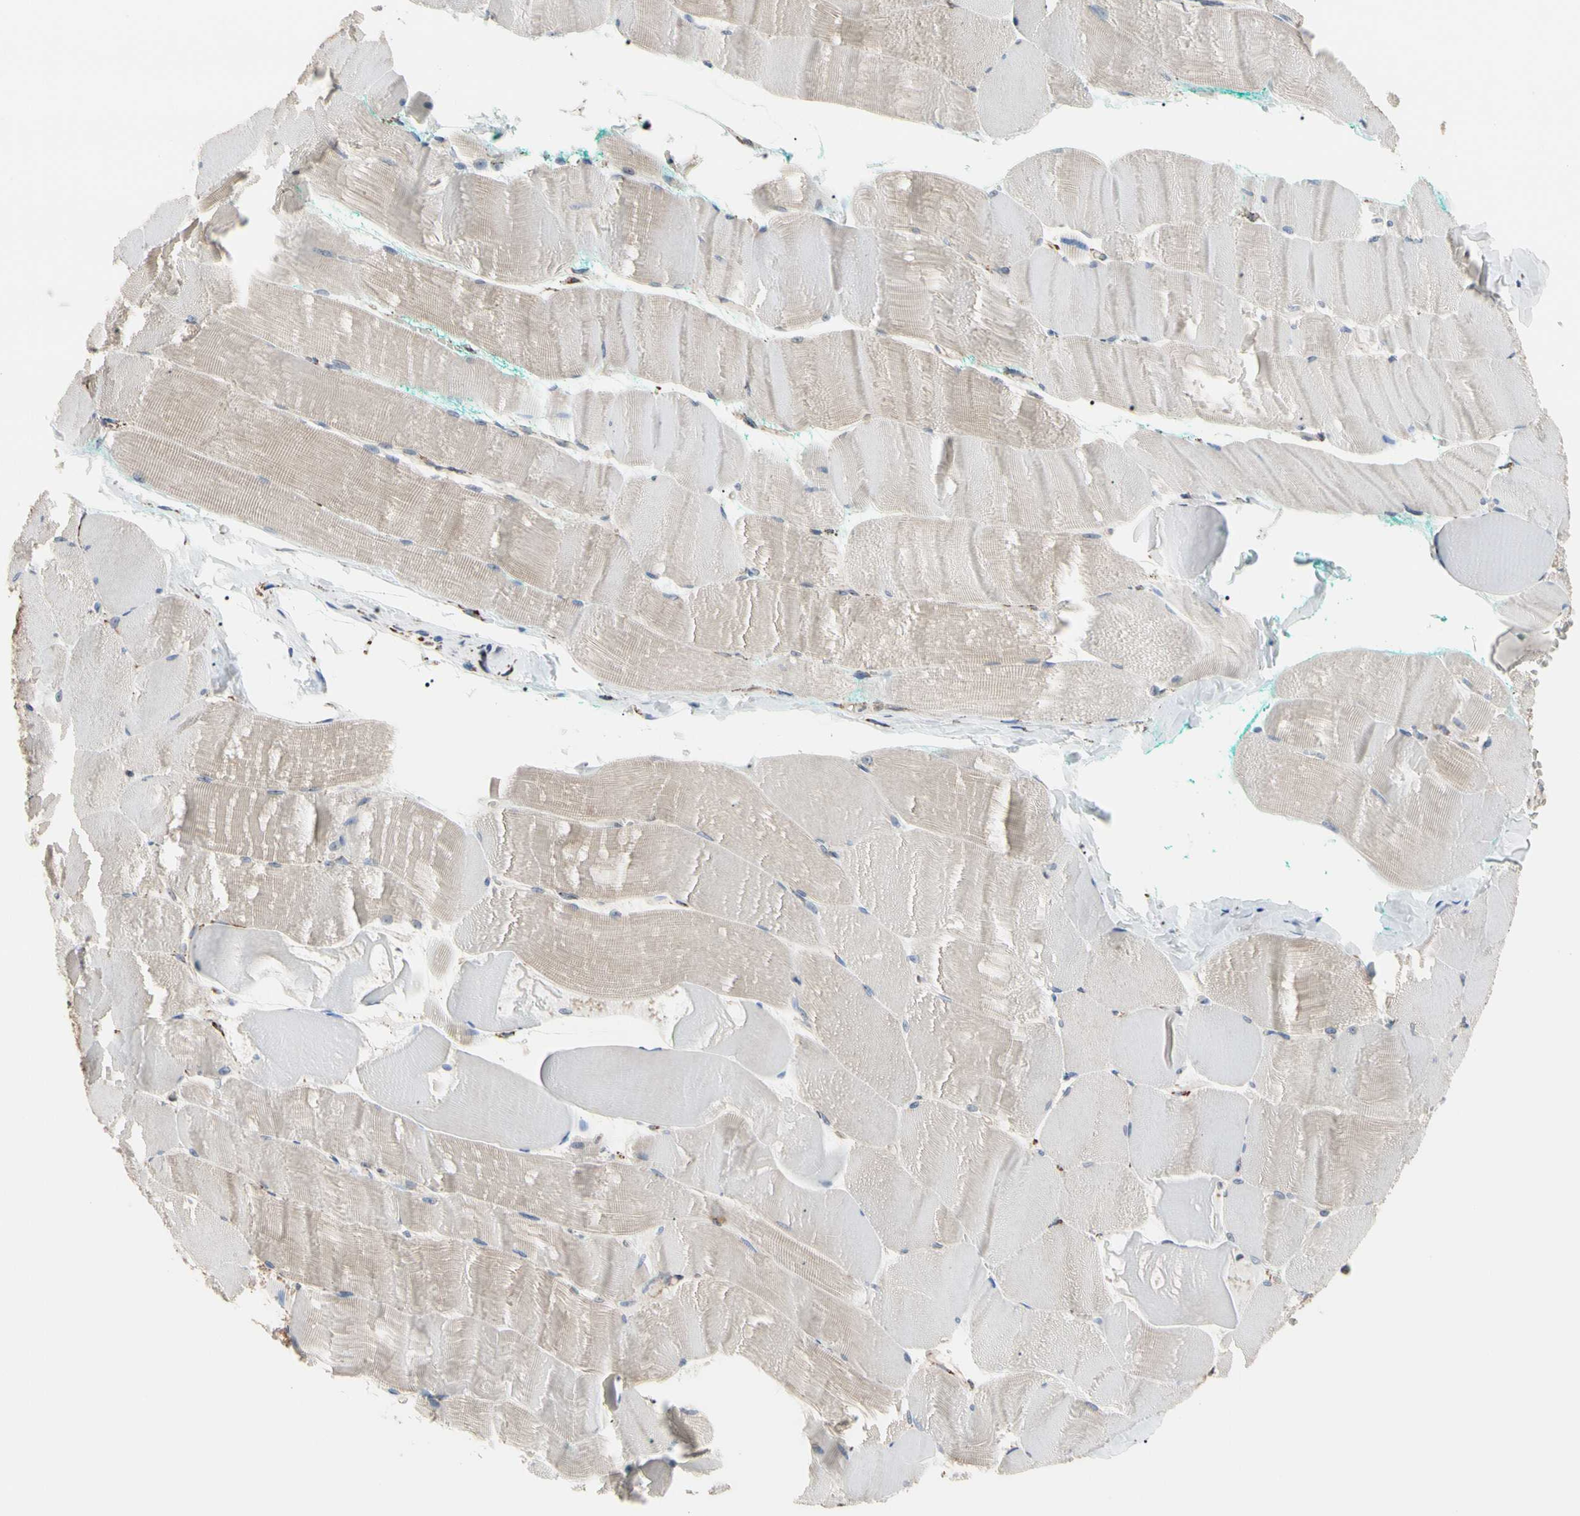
{"staining": {"intensity": "weak", "quantity": "25%-75%", "location": "cytoplasmic/membranous"}, "tissue": "skeletal muscle", "cell_type": "Myocytes", "image_type": "normal", "snomed": [{"axis": "morphology", "description": "Normal tissue, NOS"}, {"axis": "morphology", "description": "Squamous cell carcinoma, NOS"}, {"axis": "topography", "description": "Skeletal muscle"}], "caption": "The micrograph exhibits immunohistochemical staining of normal skeletal muscle. There is weak cytoplasmic/membranous staining is identified in approximately 25%-75% of myocytes.", "gene": "FAM110B", "patient": {"sex": "male", "age": 51}}